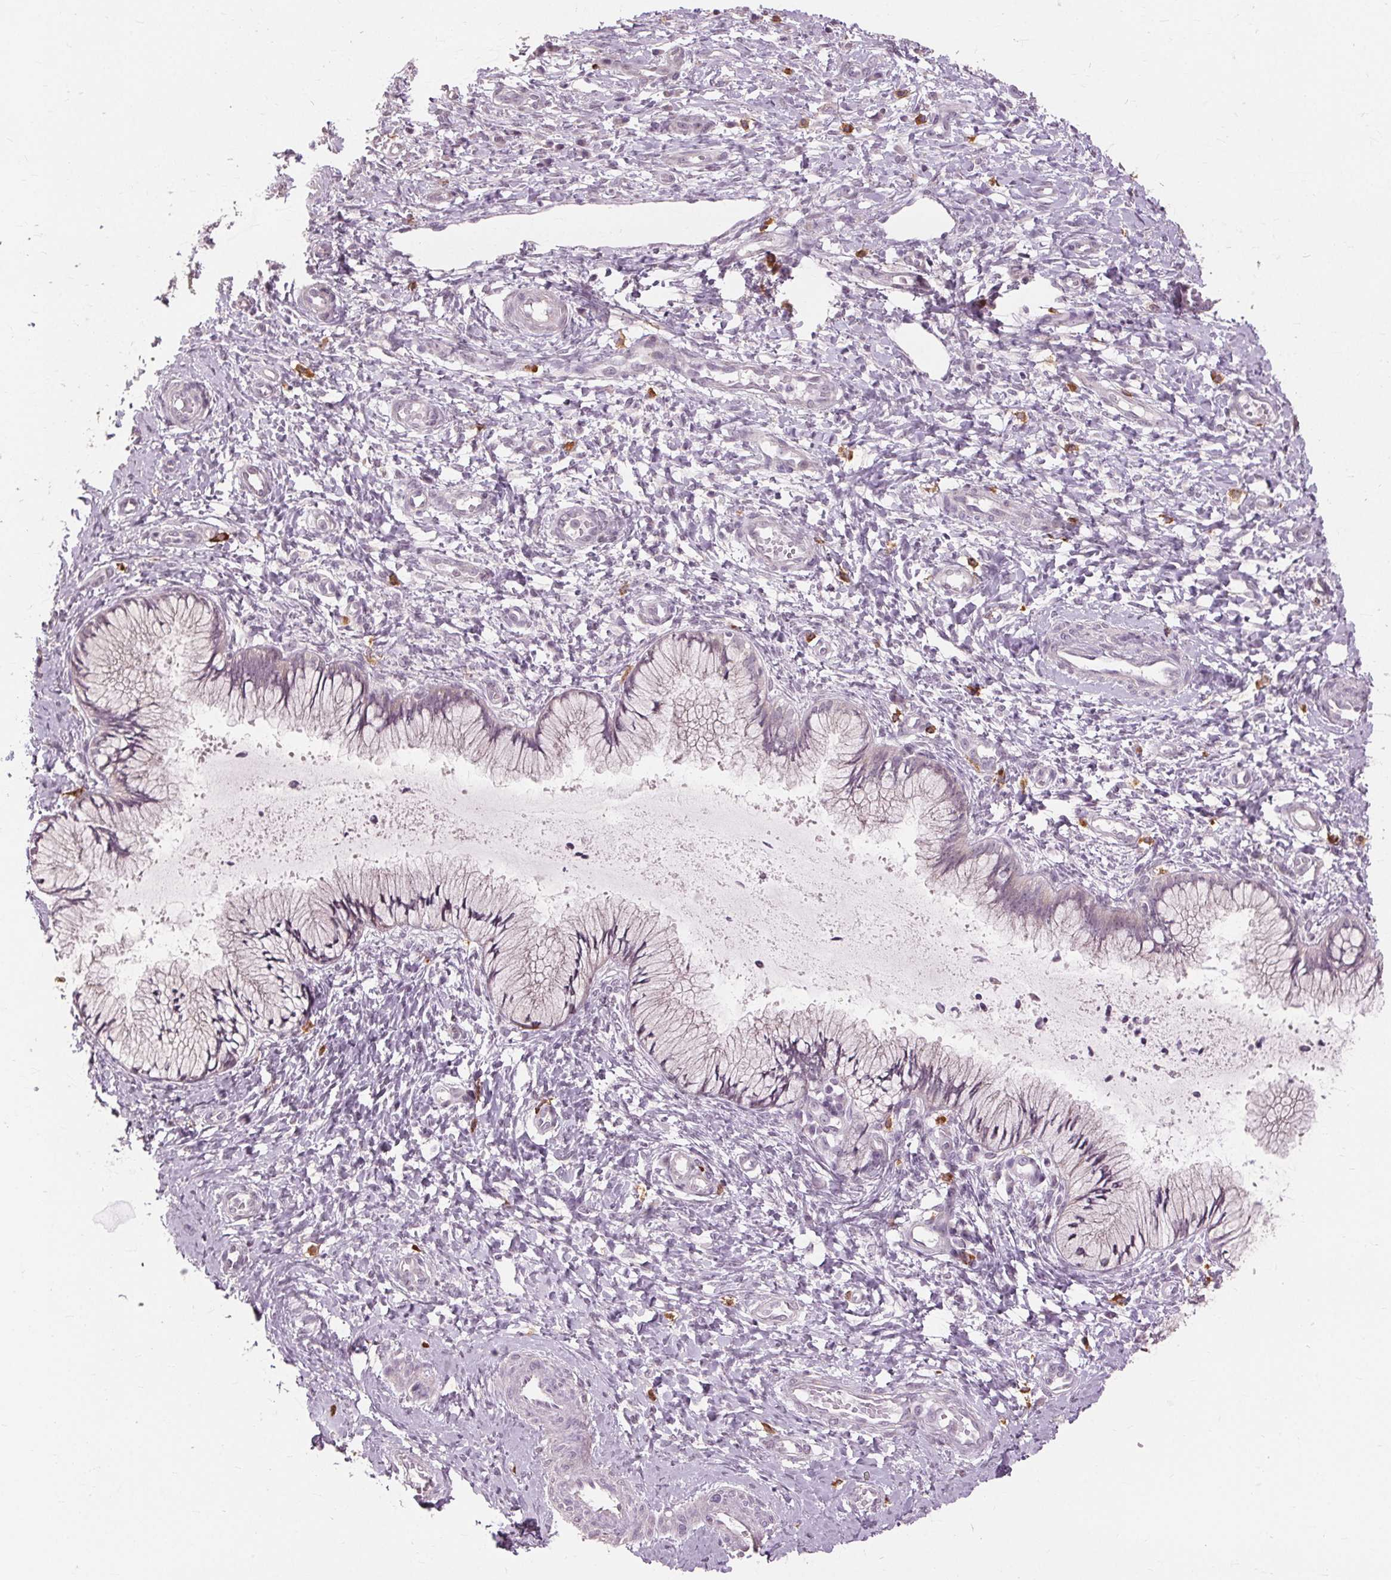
{"staining": {"intensity": "weak", "quantity": "<25%", "location": "cytoplasmic/membranous"}, "tissue": "cervix", "cell_type": "Glandular cells", "image_type": "normal", "snomed": [{"axis": "morphology", "description": "Normal tissue, NOS"}, {"axis": "topography", "description": "Cervix"}], "caption": "This is an IHC photomicrograph of unremarkable cervix. There is no staining in glandular cells.", "gene": "SIGLEC6", "patient": {"sex": "female", "age": 37}}